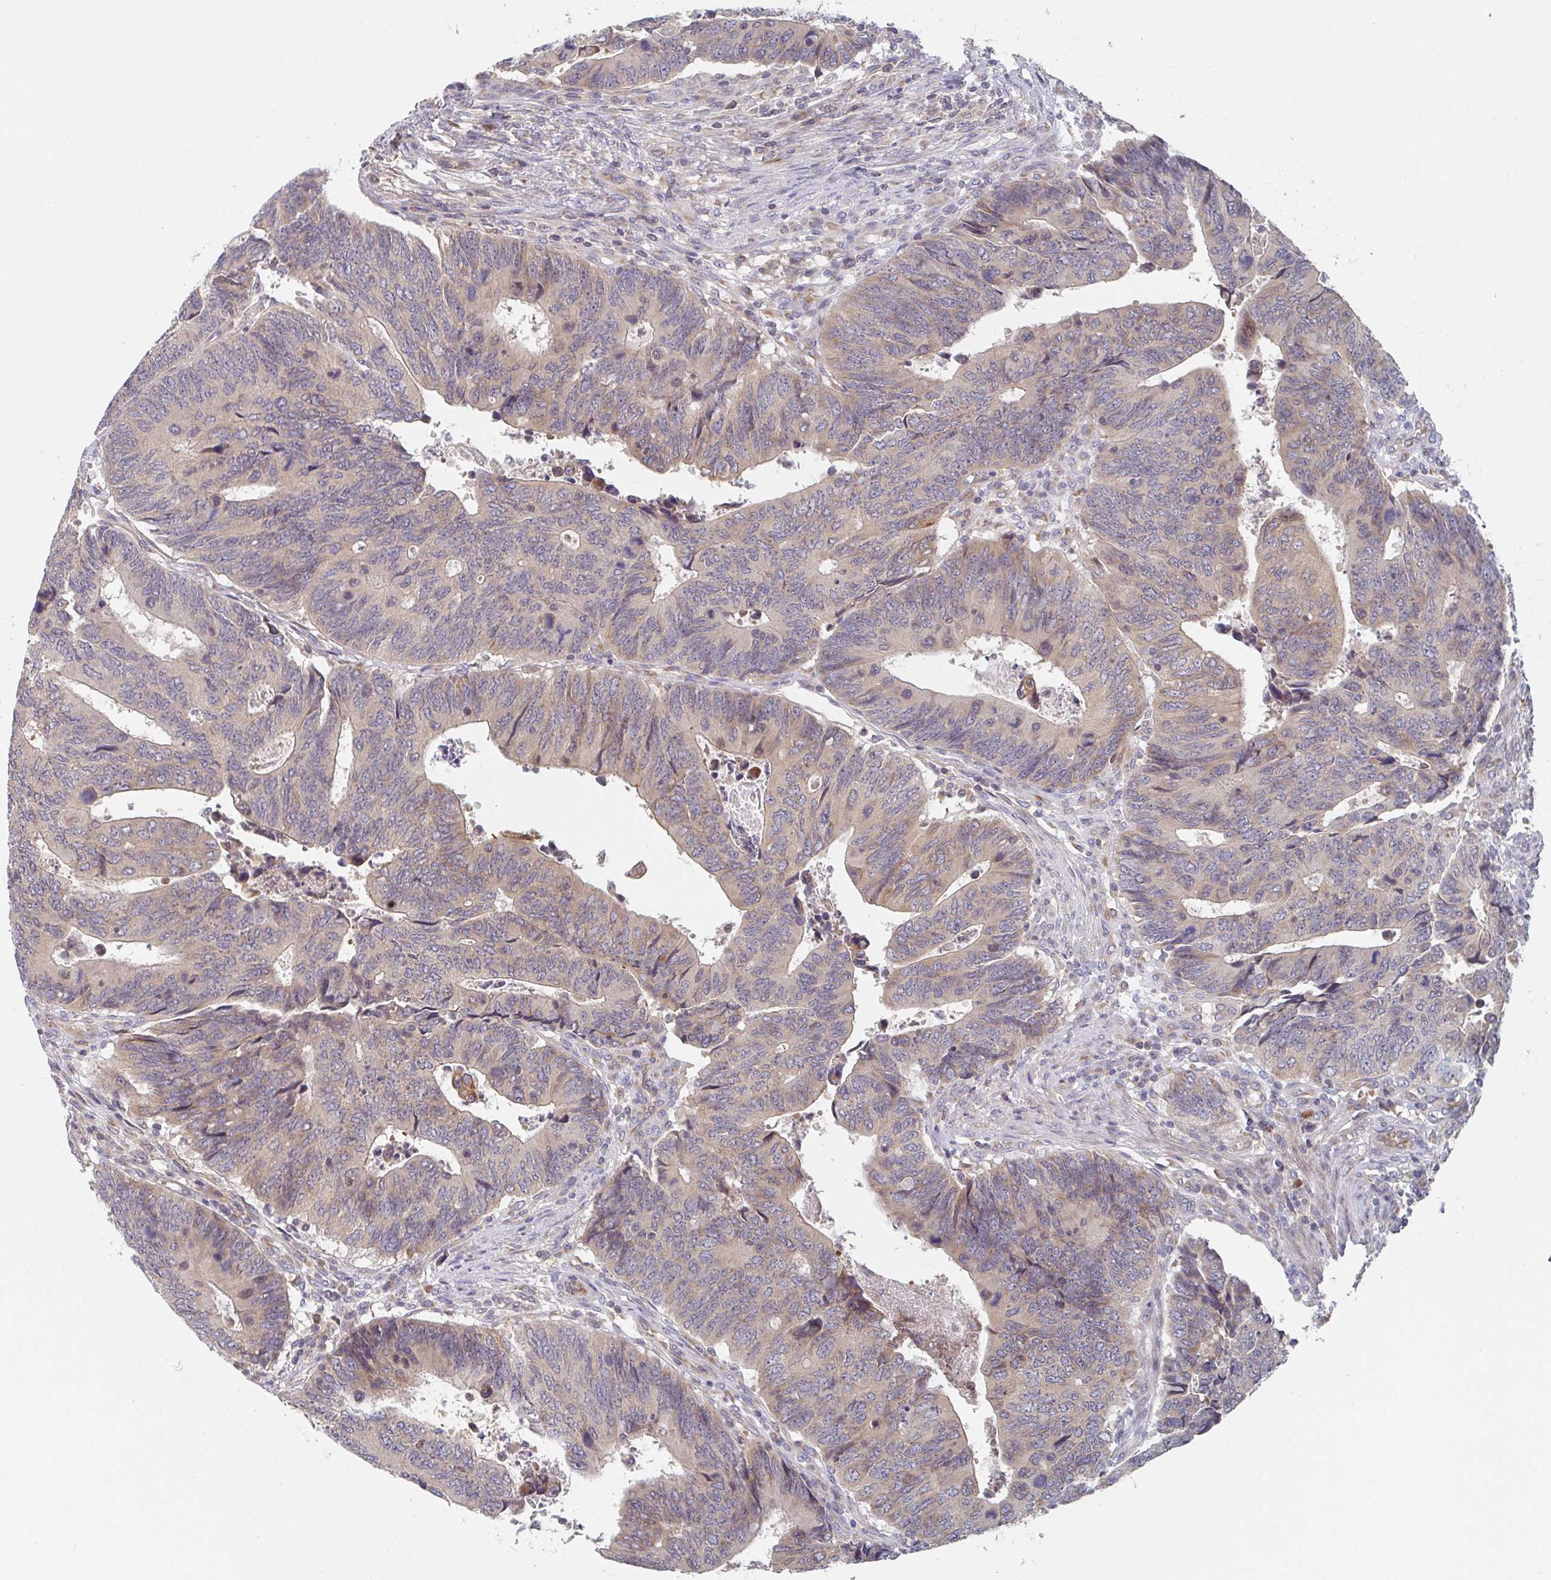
{"staining": {"intensity": "weak", "quantity": ">75%", "location": "cytoplasmic/membranous"}, "tissue": "colorectal cancer", "cell_type": "Tumor cells", "image_type": "cancer", "snomed": [{"axis": "morphology", "description": "Adenocarcinoma, NOS"}, {"axis": "topography", "description": "Colon"}], "caption": "About >75% of tumor cells in human adenocarcinoma (colorectal) show weak cytoplasmic/membranous protein positivity as visualized by brown immunohistochemical staining.", "gene": "ELOVL1", "patient": {"sex": "male", "age": 87}}